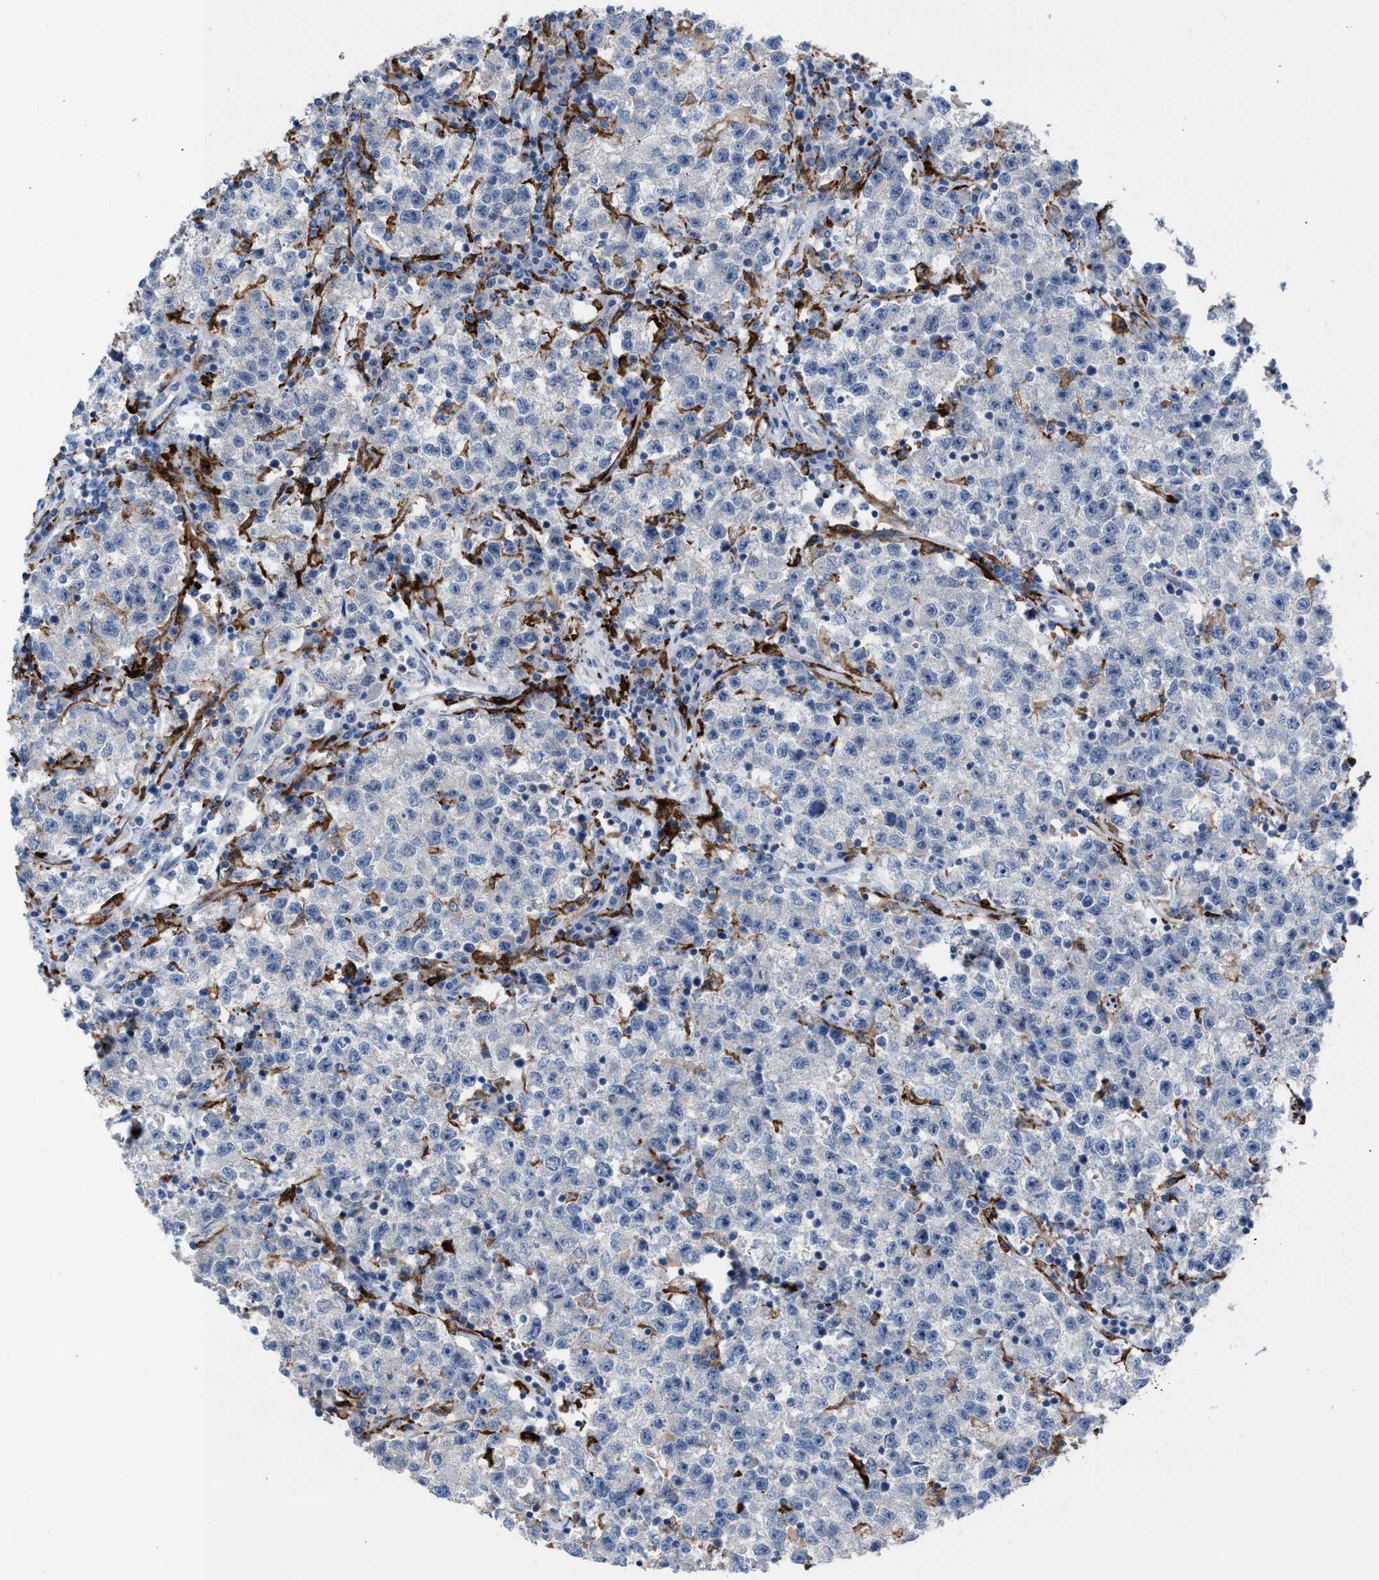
{"staining": {"intensity": "negative", "quantity": "none", "location": "none"}, "tissue": "testis cancer", "cell_type": "Tumor cells", "image_type": "cancer", "snomed": [{"axis": "morphology", "description": "Seminoma, NOS"}, {"axis": "topography", "description": "Testis"}], "caption": "The micrograph displays no significant positivity in tumor cells of testis cancer.", "gene": "SLC47A1", "patient": {"sex": "male", "age": 22}}